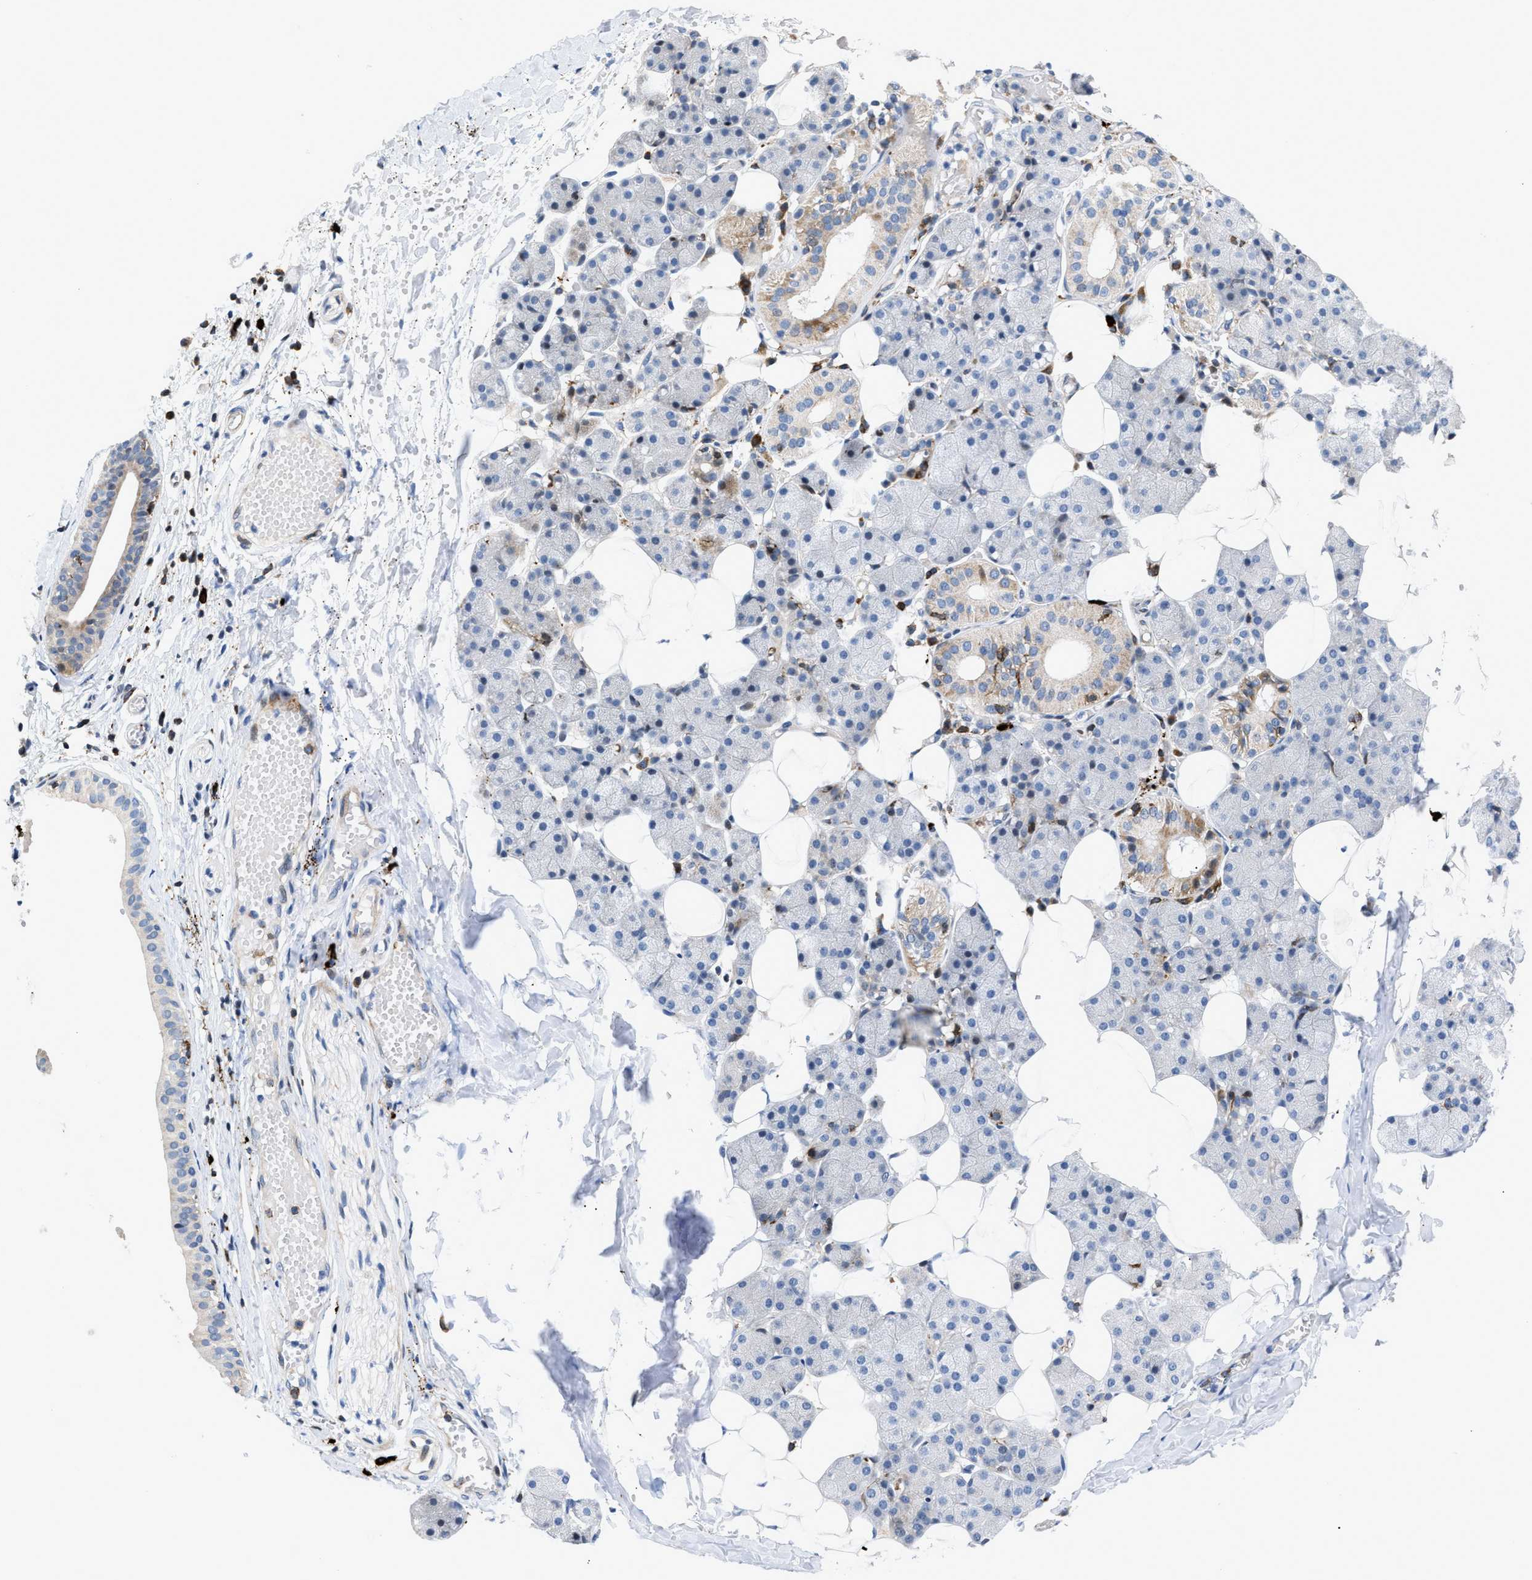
{"staining": {"intensity": "weak", "quantity": "<25%", "location": "cytoplasmic/membranous"}, "tissue": "salivary gland", "cell_type": "Glandular cells", "image_type": "normal", "snomed": [{"axis": "morphology", "description": "Normal tissue, NOS"}, {"axis": "topography", "description": "Salivary gland"}], "caption": "Immunohistochemistry (IHC) histopathology image of normal human salivary gland stained for a protein (brown), which displays no positivity in glandular cells. (DAB (3,3'-diaminobenzidine) immunohistochemistry with hematoxylin counter stain).", "gene": "ATP9A", "patient": {"sex": "female", "age": 33}}